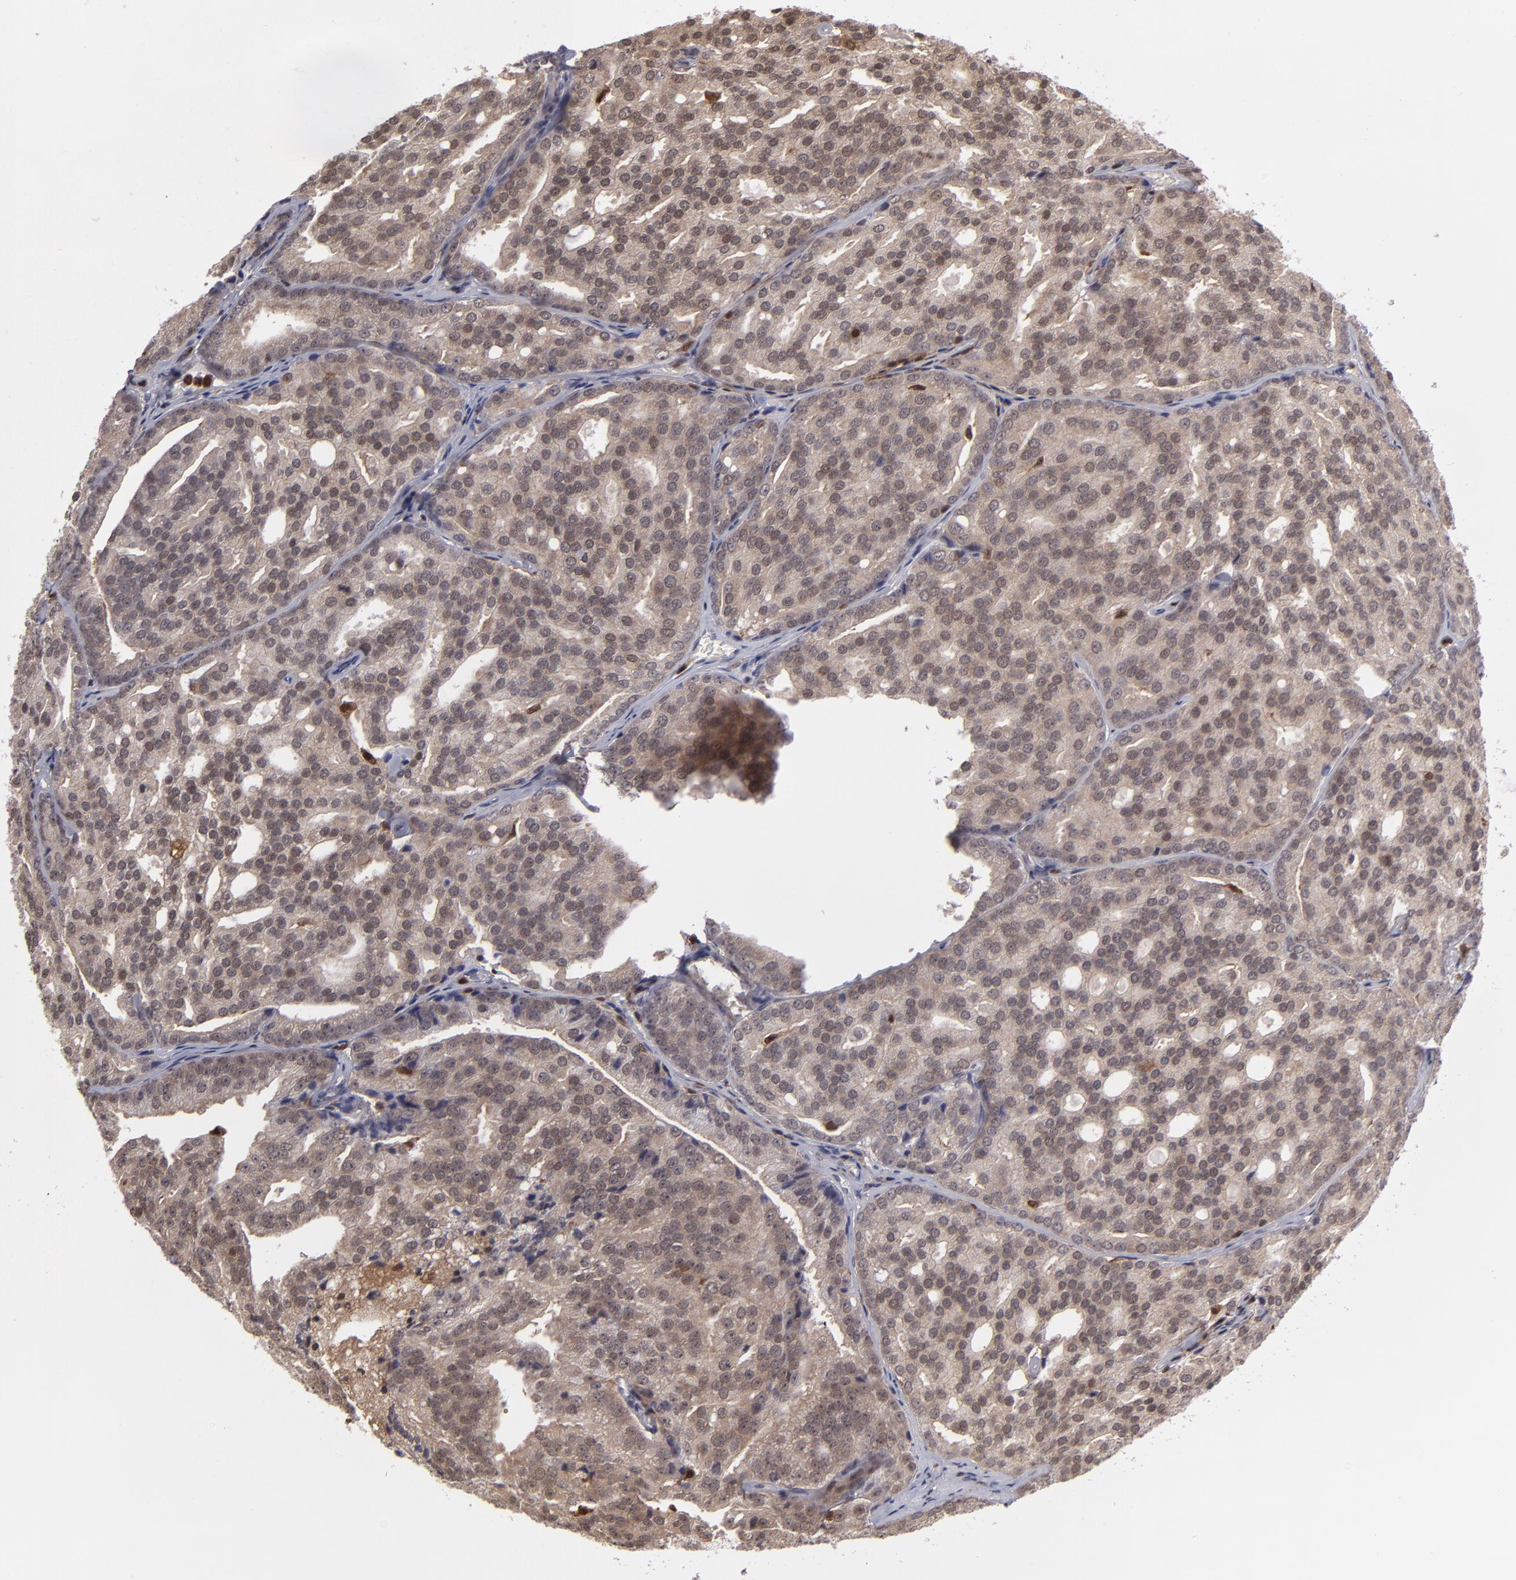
{"staining": {"intensity": "weak", "quantity": ">75%", "location": "cytoplasmic/membranous,nuclear"}, "tissue": "prostate cancer", "cell_type": "Tumor cells", "image_type": "cancer", "snomed": [{"axis": "morphology", "description": "Adenocarcinoma, High grade"}, {"axis": "topography", "description": "Prostate"}], "caption": "High-grade adenocarcinoma (prostate) tissue exhibits weak cytoplasmic/membranous and nuclear positivity in approximately >75% of tumor cells, visualized by immunohistochemistry.", "gene": "GRB2", "patient": {"sex": "male", "age": 64}}